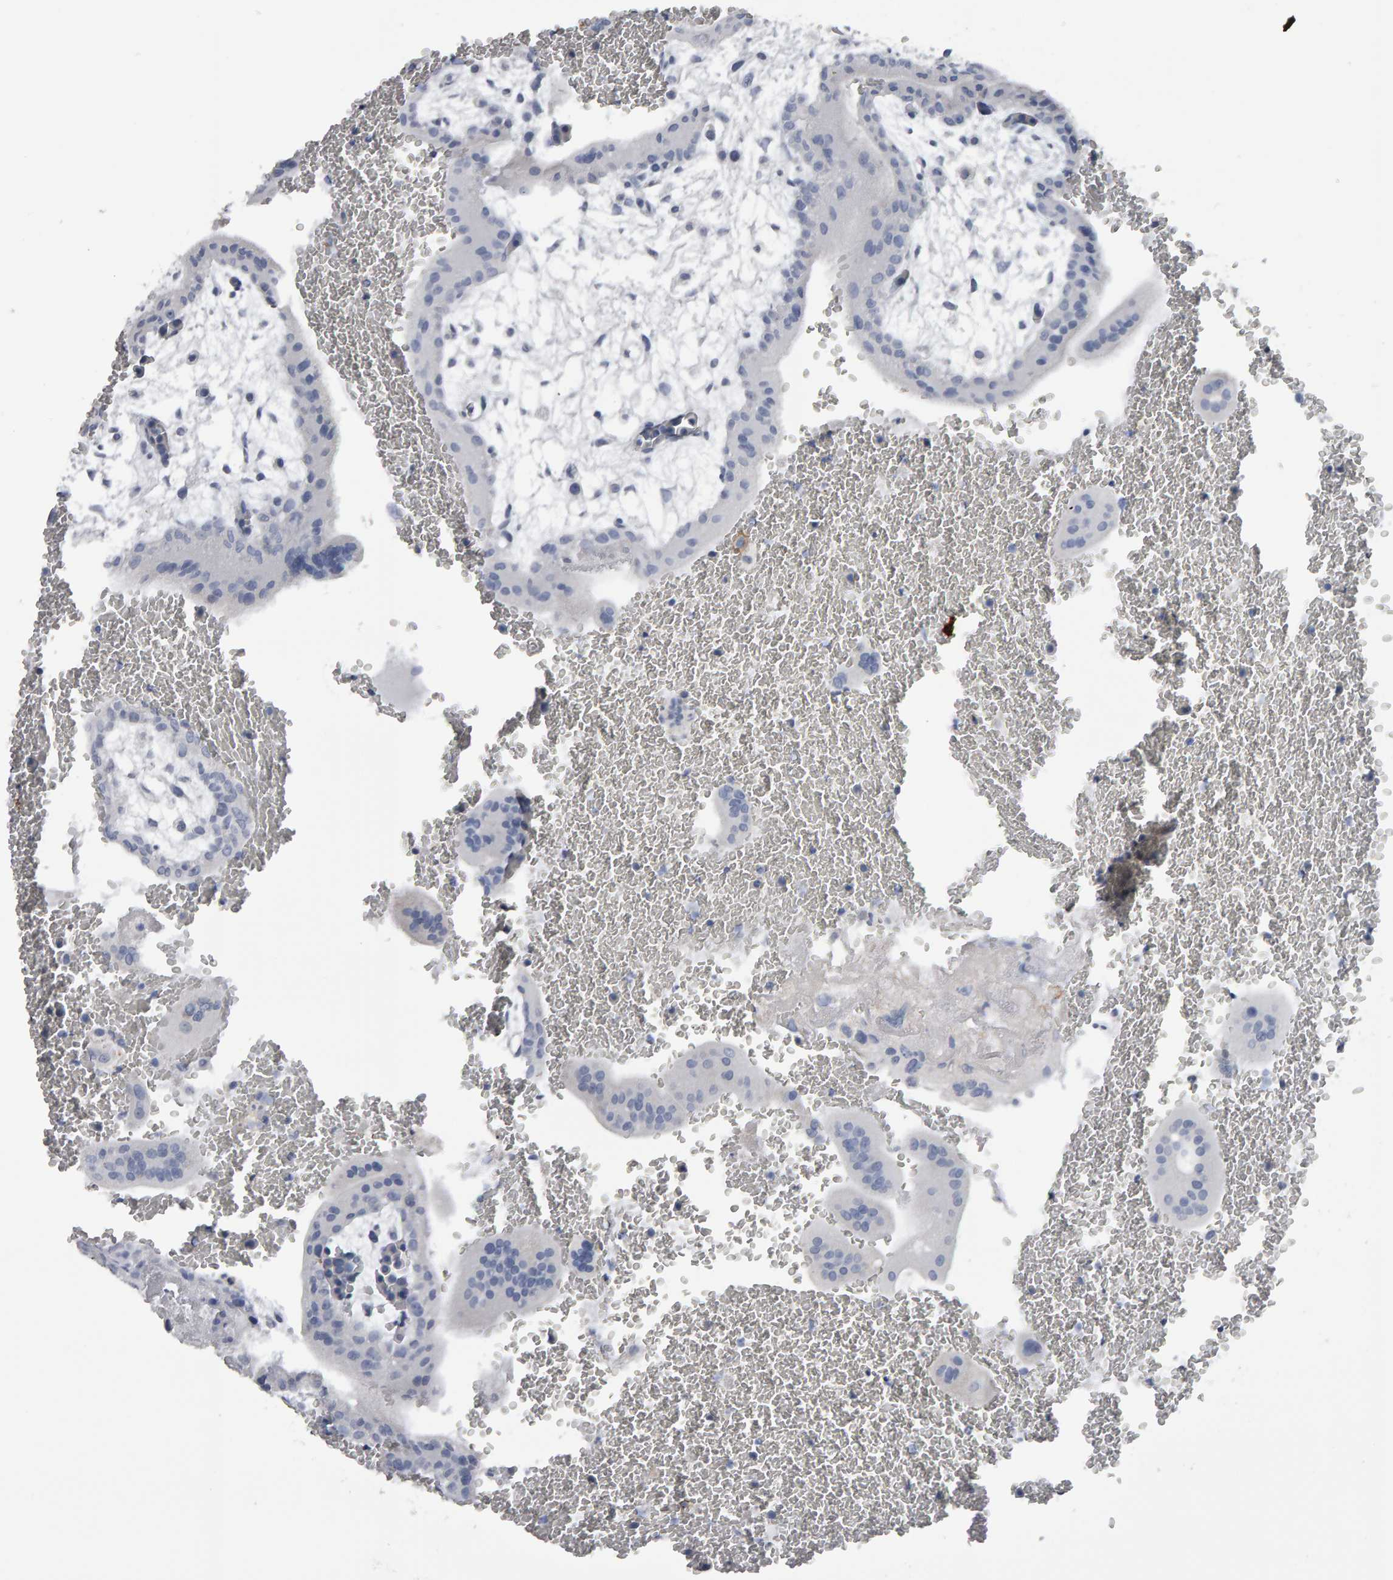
{"staining": {"intensity": "negative", "quantity": "none", "location": "none"}, "tissue": "placenta", "cell_type": "Decidual cells", "image_type": "normal", "snomed": [{"axis": "morphology", "description": "Normal tissue, NOS"}, {"axis": "topography", "description": "Placenta"}], "caption": "A micrograph of placenta stained for a protein reveals no brown staining in decidual cells. (Immunohistochemistry (ihc), brightfield microscopy, high magnification).", "gene": "CD38", "patient": {"sex": "female", "age": 35}}